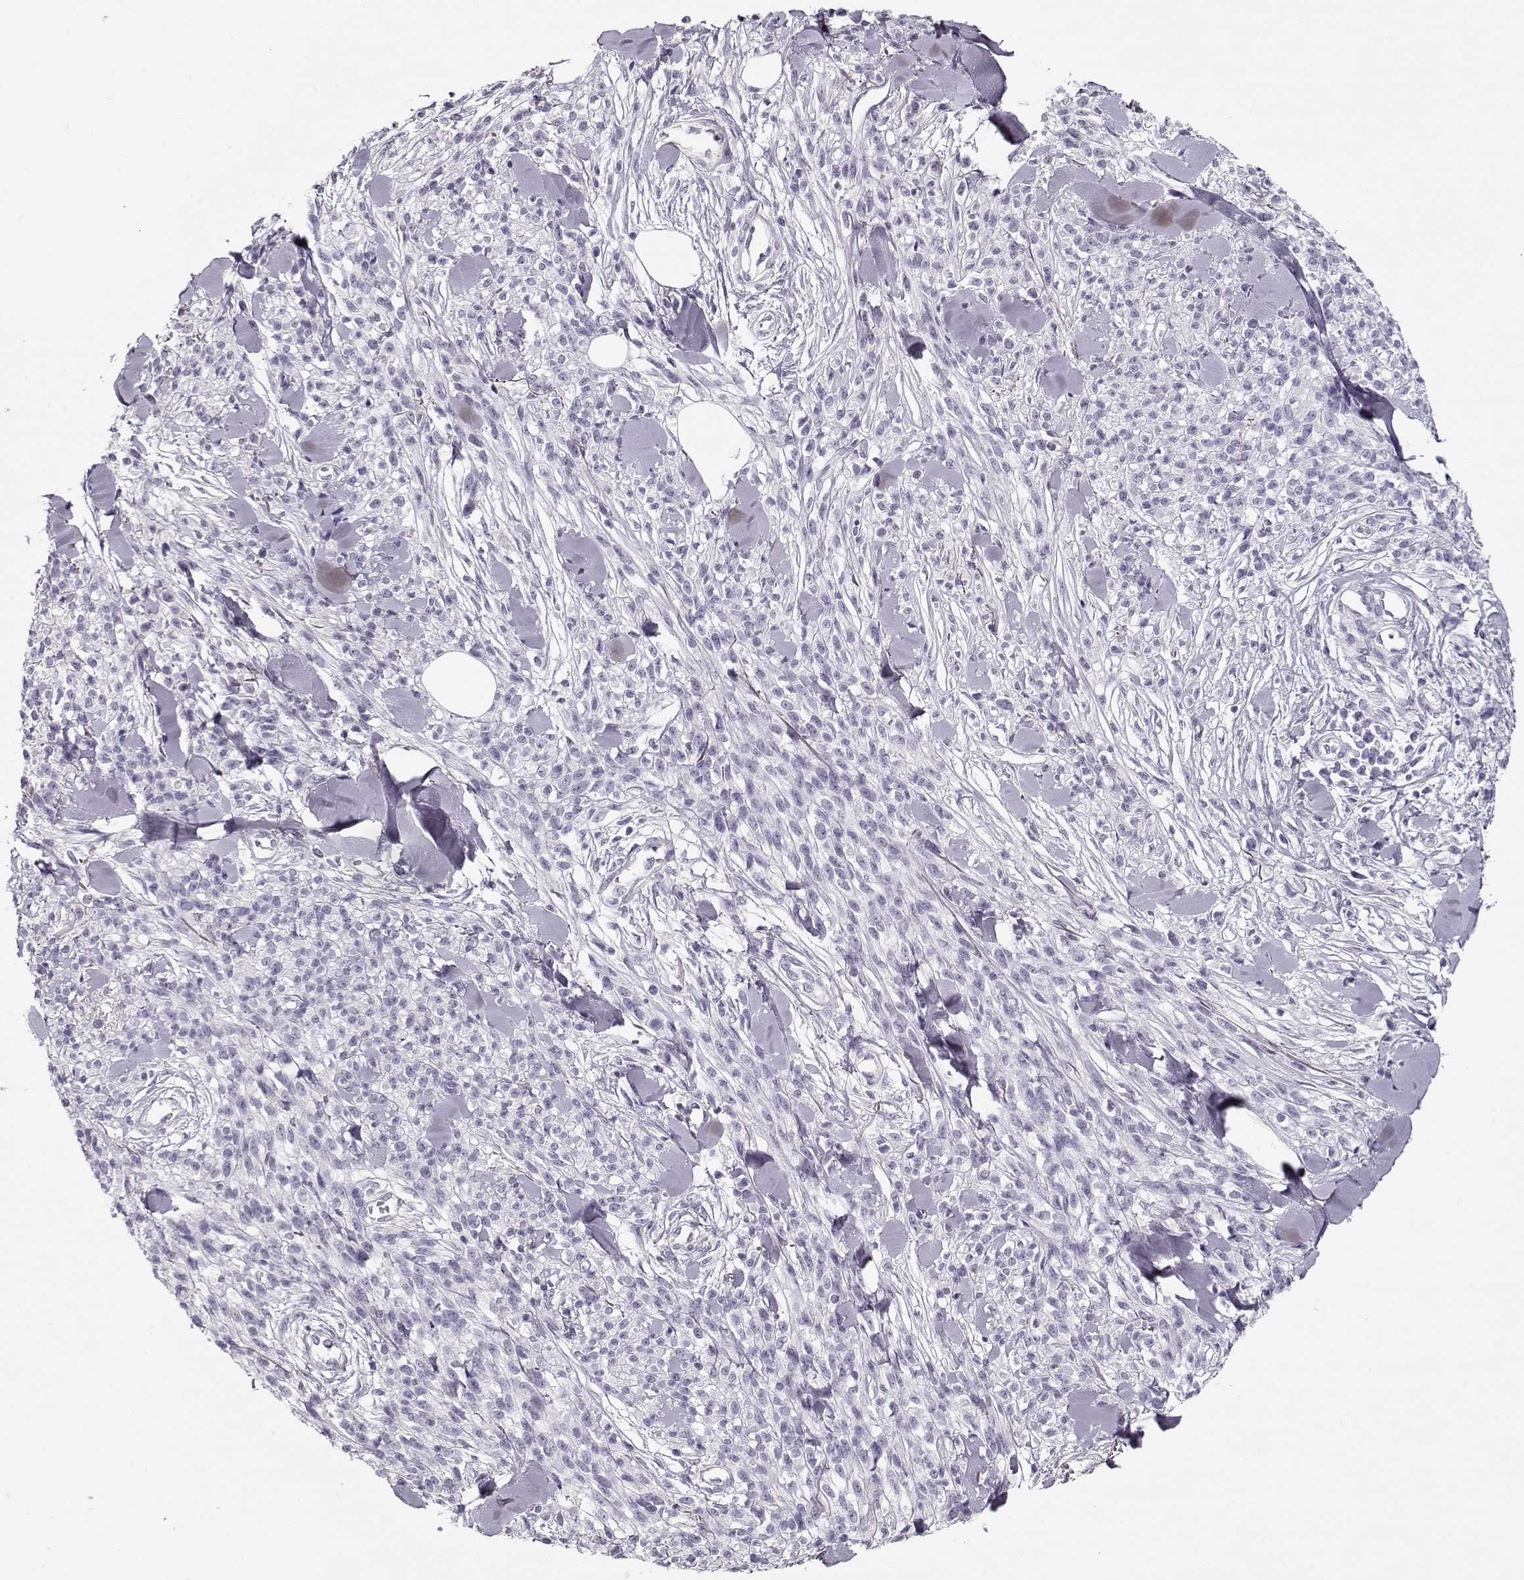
{"staining": {"intensity": "negative", "quantity": "none", "location": "none"}, "tissue": "melanoma", "cell_type": "Tumor cells", "image_type": "cancer", "snomed": [{"axis": "morphology", "description": "Malignant melanoma, NOS"}, {"axis": "topography", "description": "Skin"}, {"axis": "topography", "description": "Skin of trunk"}], "caption": "High power microscopy image of an IHC image of melanoma, revealing no significant expression in tumor cells. Nuclei are stained in blue.", "gene": "CCDC136", "patient": {"sex": "male", "age": 74}}